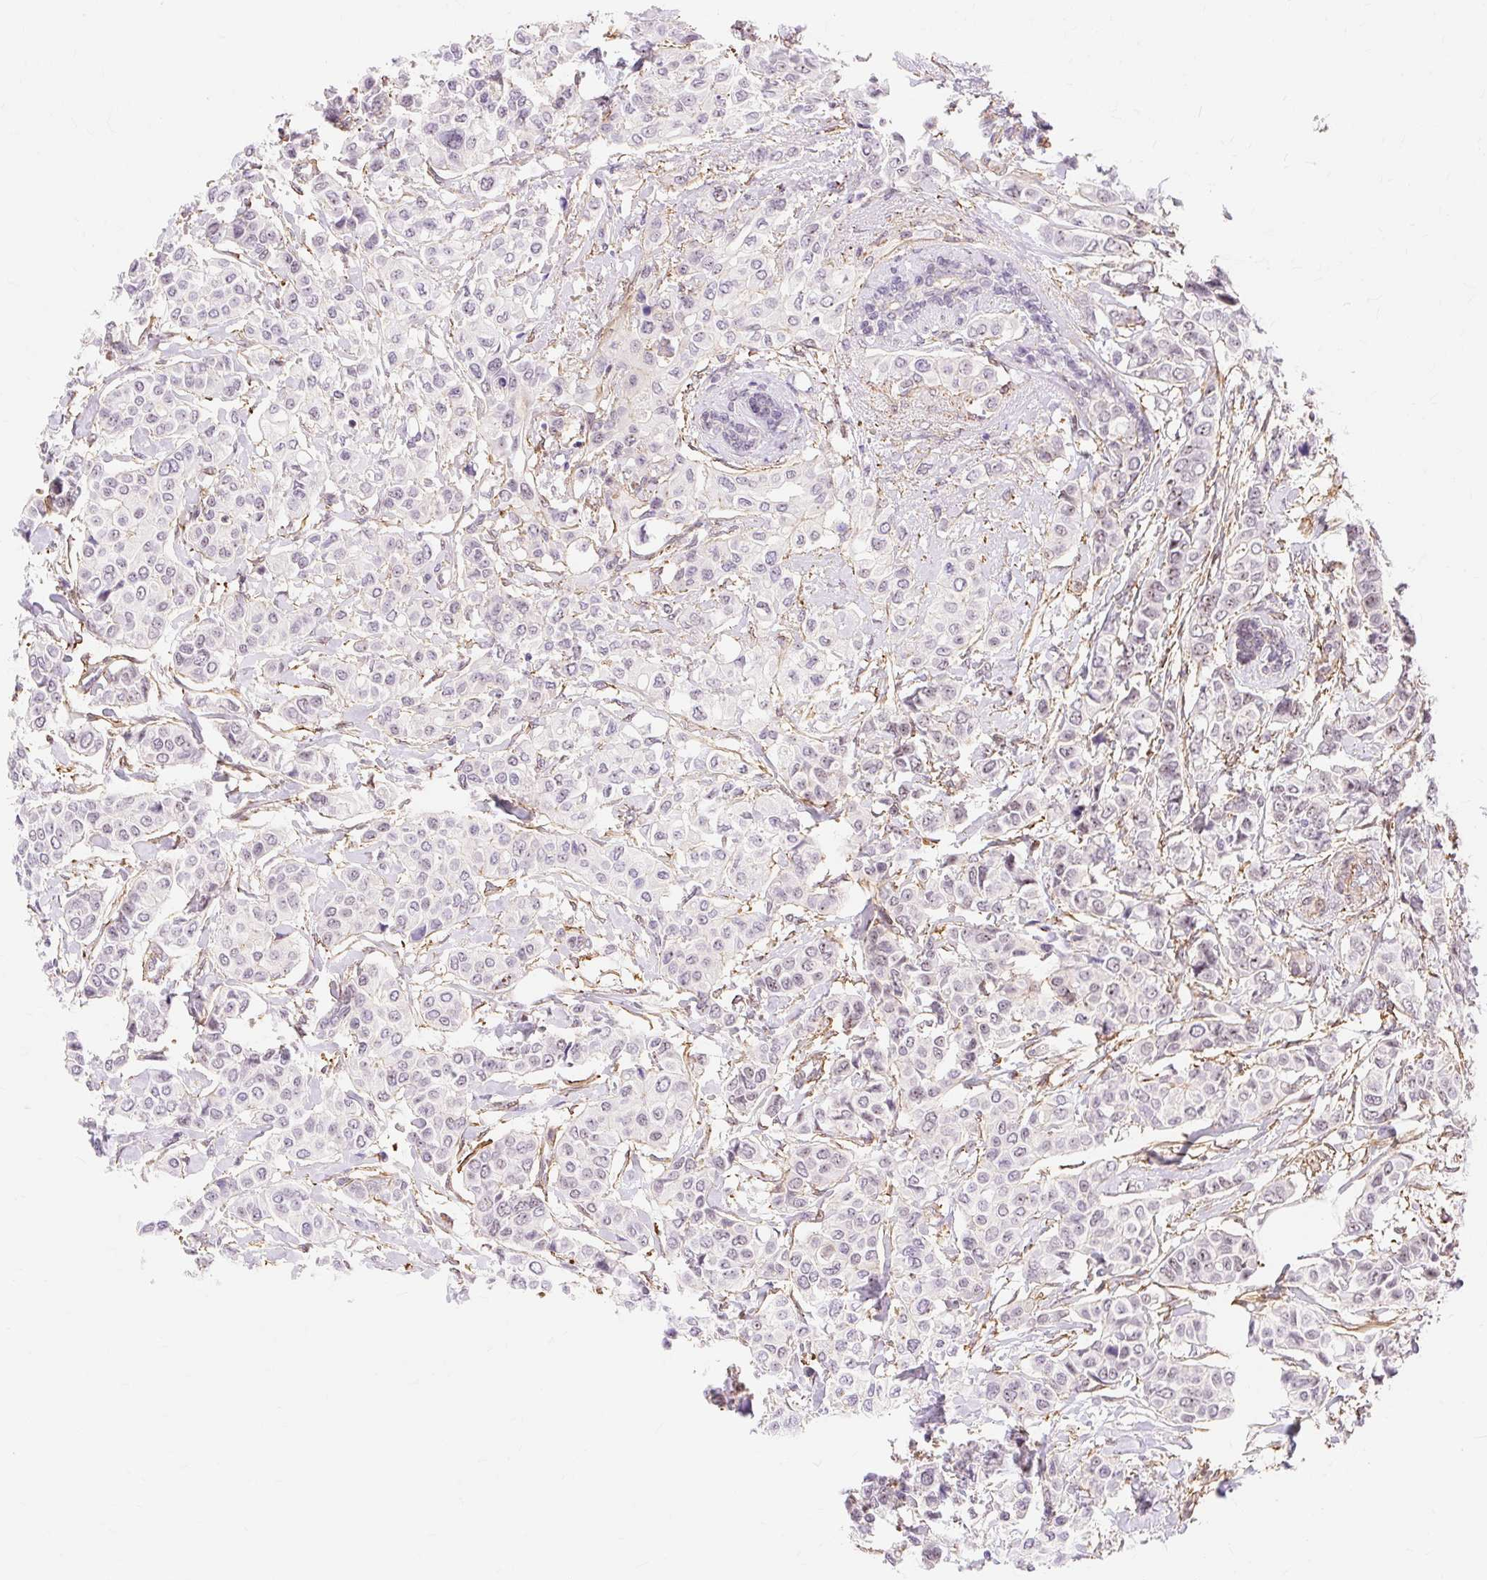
{"staining": {"intensity": "weak", "quantity": "<25%", "location": "nuclear"}, "tissue": "breast cancer", "cell_type": "Tumor cells", "image_type": "cancer", "snomed": [{"axis": "morphology", "description": "Lobular carcinoma"}, {"axis": "topography", "description": "Breast"}], "caption": "IHC photomicrograph of neoplastic tissue: human breast lobular carcinoma stained with DAB reveals no significant protein expression in tumor cells. Brightfield microscopy of immunohistochemistry stained with DAB (brown) and hematoxylin (blue), captured at high magnification.", "gene": "OBP2A", "patient": {"sex": "female", "age": 51}}